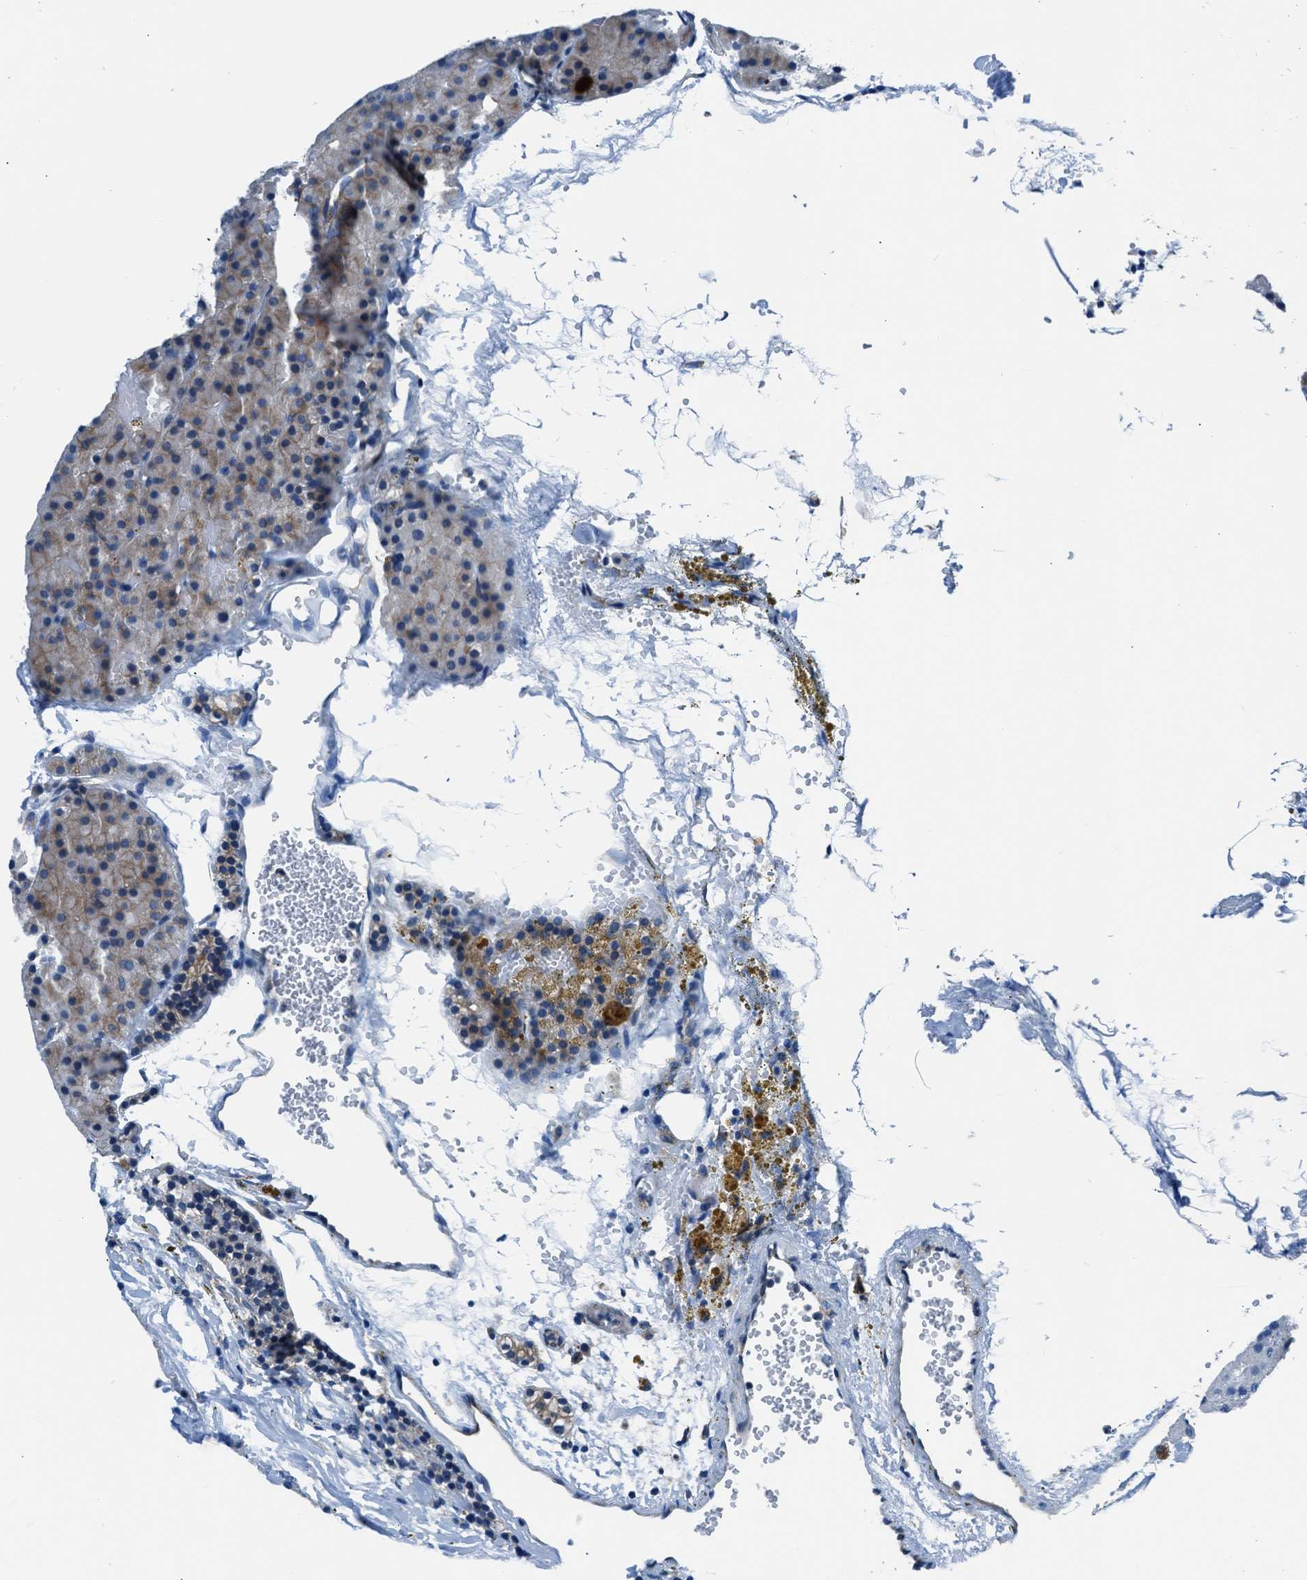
{"staining": {"intensity": "weak", "quantity": "25%-75%", "location": "cytoplasmic/membranous"}, "tissue": "parathyroid gland", "cell_type": "Glandular cells", "image_type": "normal", "snomed": [{"axis": "morphology", "description": "Normal tissue, NOS"}, {"axis": "morphology", "description": "Adenoma, NOS"}, {"axis": "topography", "description": "Parathyroid gland"}], "caption": "The photomicrograph displays immunohistochemical staining of benign parathyroid gland. There is weak cytoplasmic/membranous positivity is appreciated in approximately 25%-75% of glandular cells. Nuclei are stained in blue.", "gene": "SLC38A6", "patient": {"sex": "male", "age": 75}}